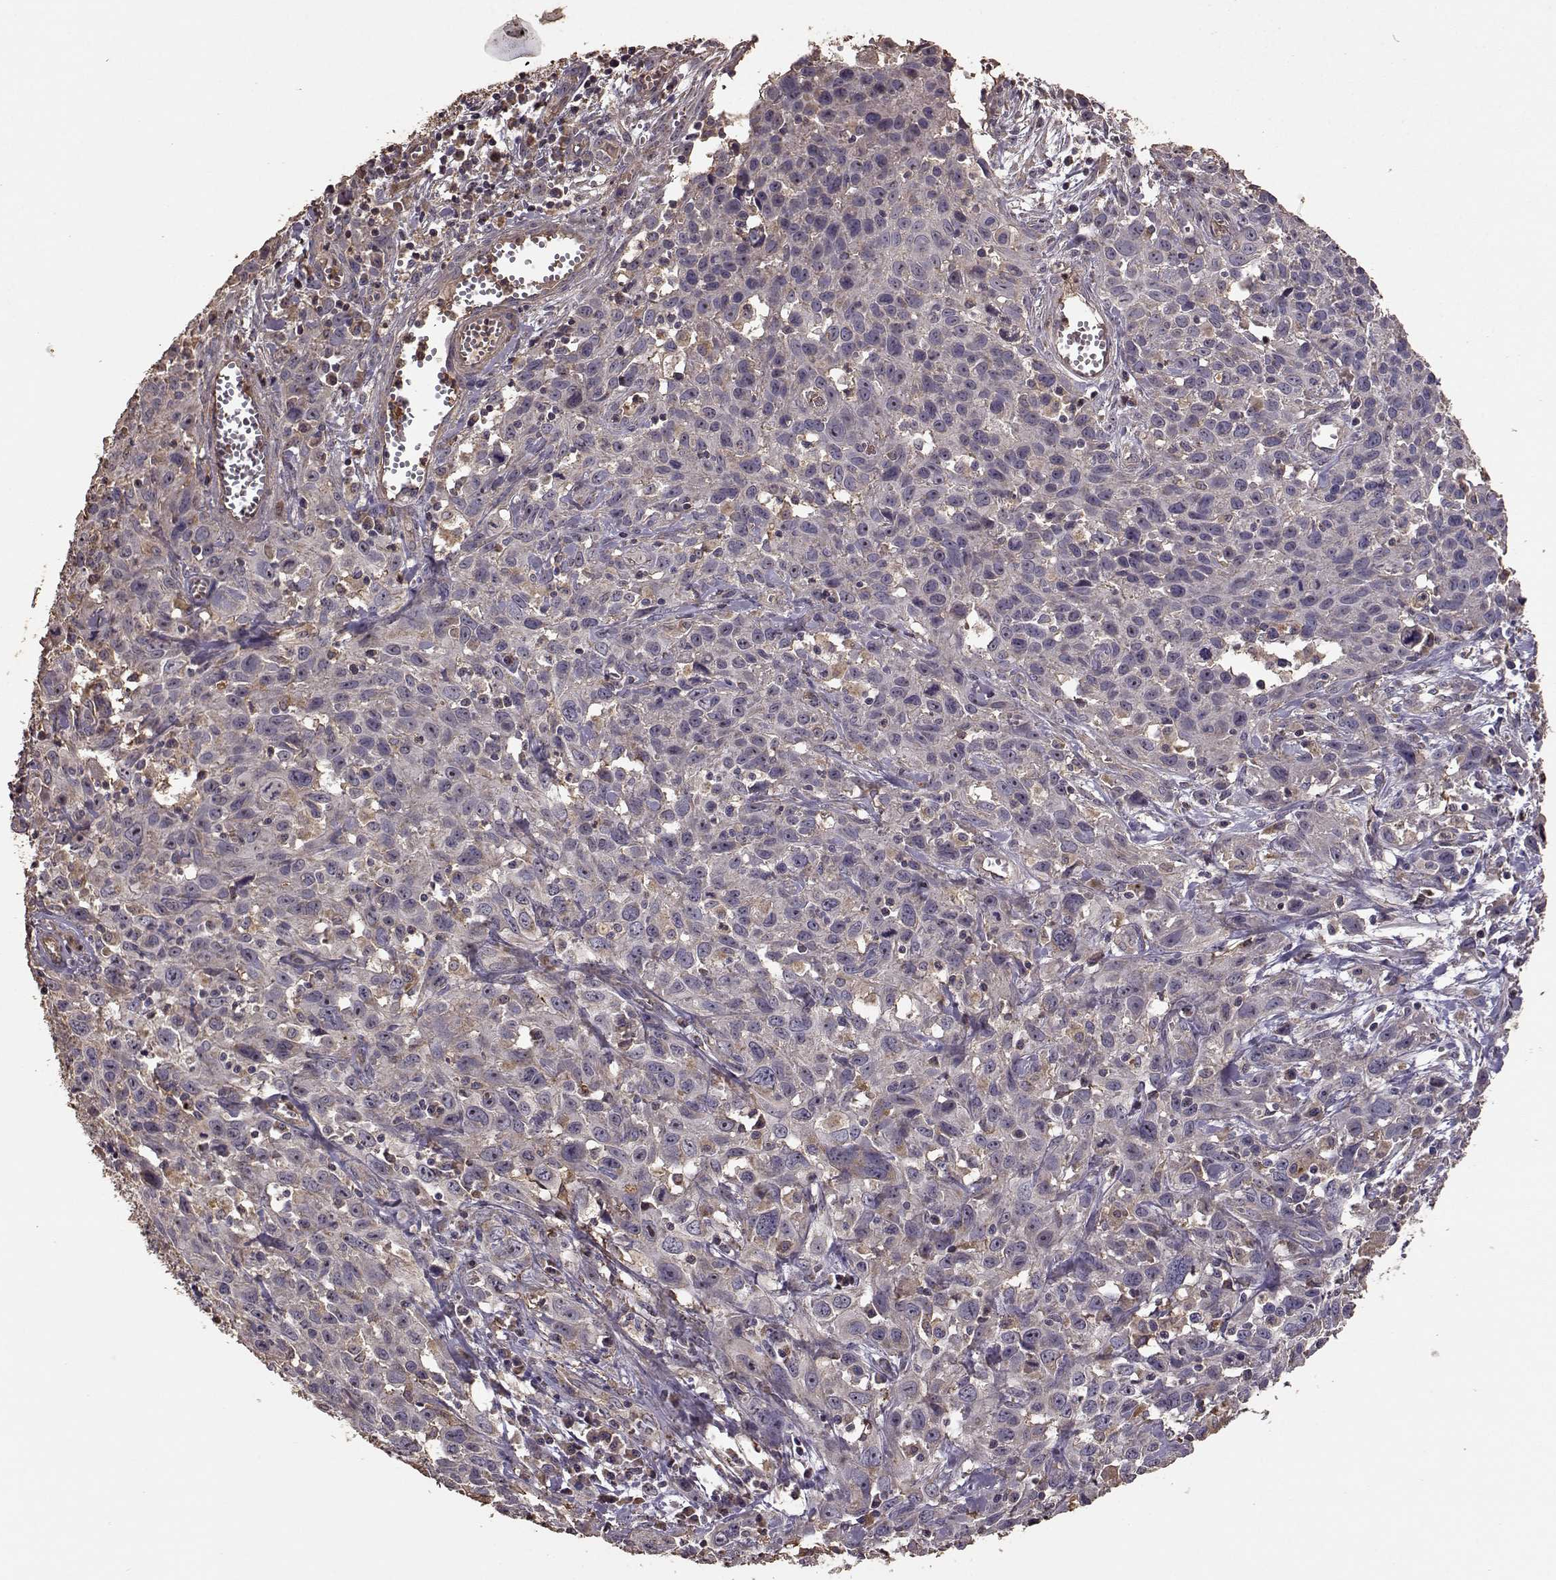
{"staining": {"intensity": "negative", "quantity": "none", "location": "none"}, "tissue": "cervical cancer", "cell_type": "Tumor cells", "image_type": "cancer", "snomed": [{"axis": "morphology", "description": "Squamous cell carcinoma, NOS"}, {"axis": "topography", "description": "Cervix"}], "caption": "There is no significant staining in tumor cells of squamous cell carcinoma (cervical).", "gene": "PTGES2", "patient": {"sex": "female", "age": 38}}